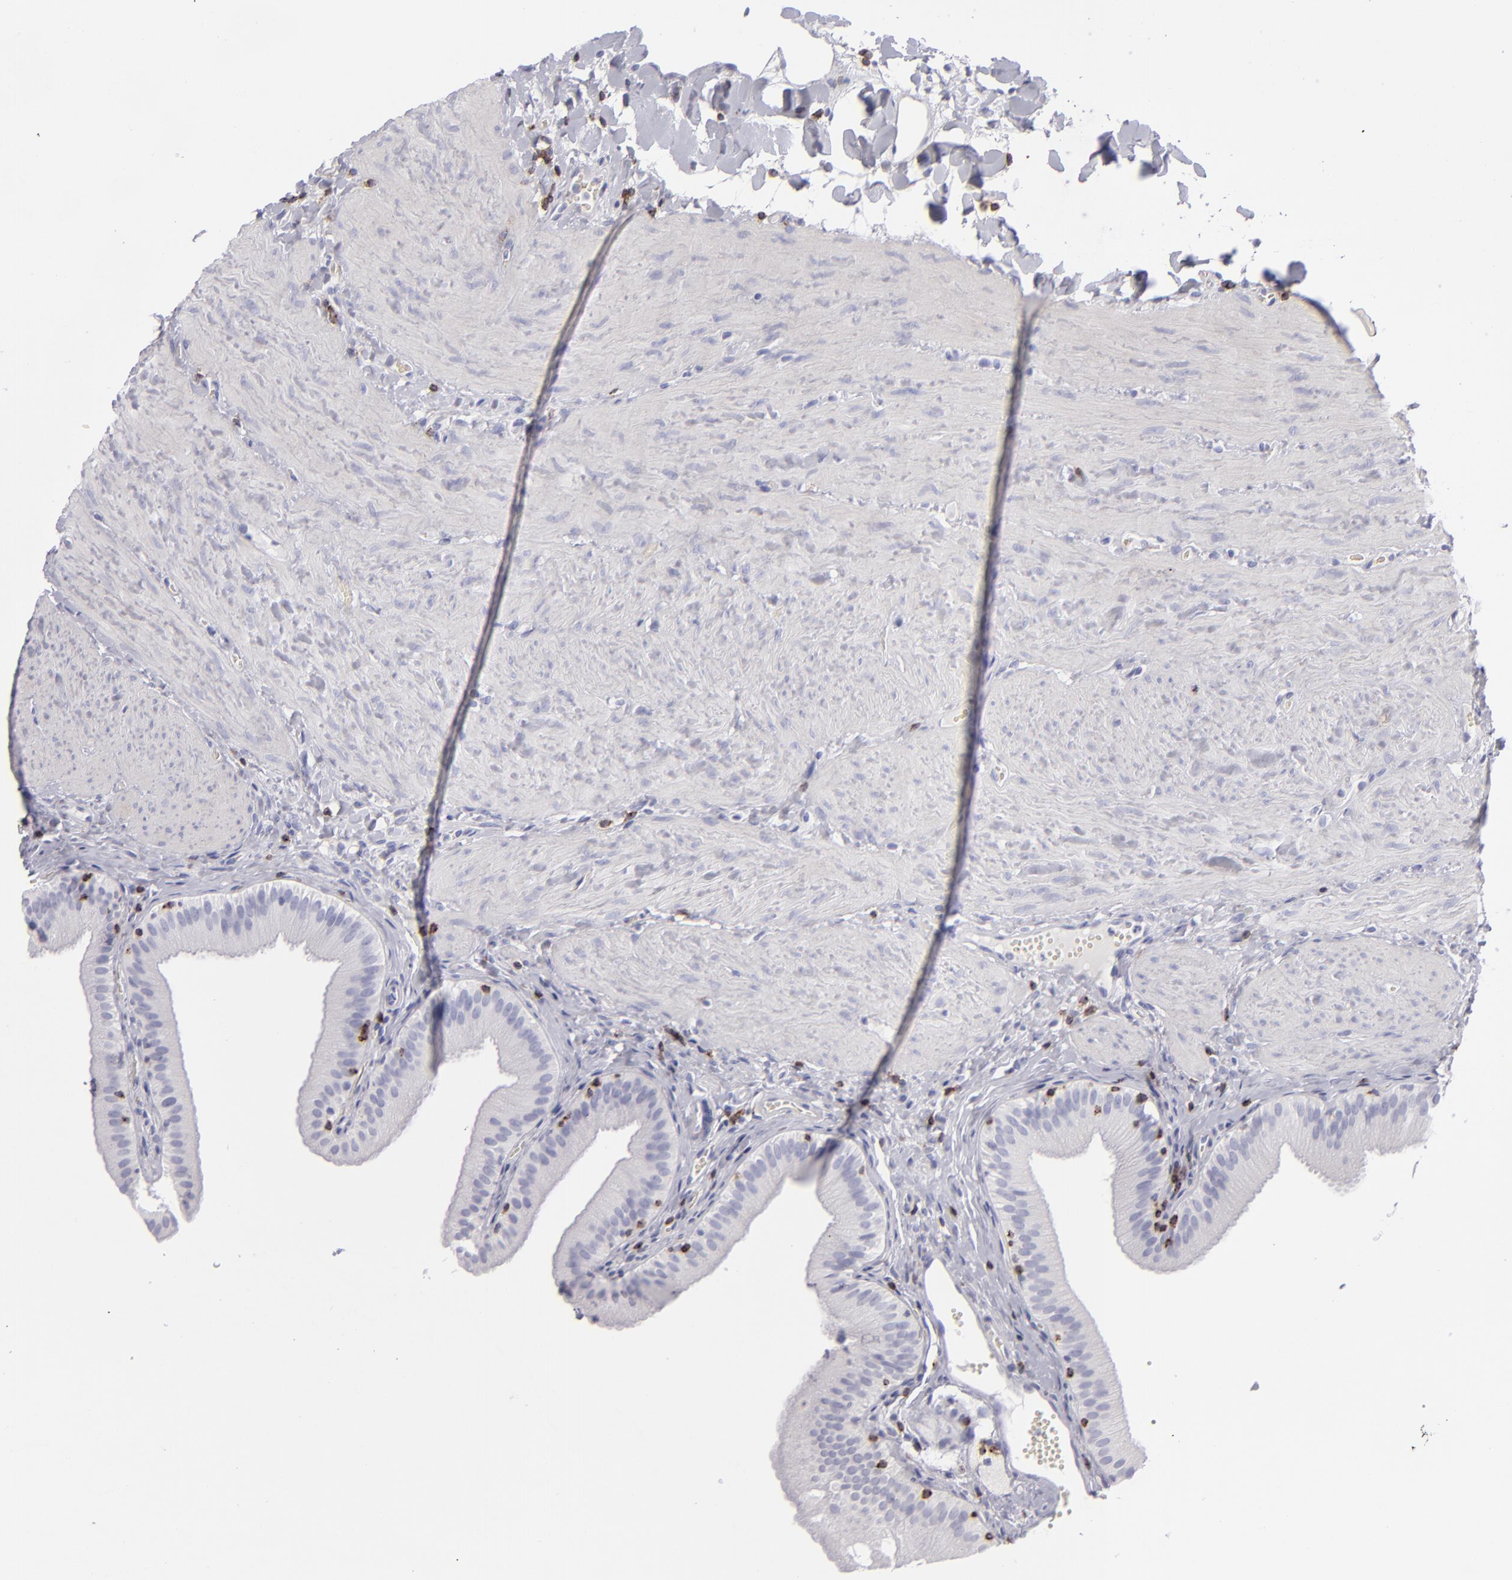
{"staining": {"intensity": "negative", "quantity": "none", "location": "none"}, "tissue": "gallbladder", "cell_type": "Glandular cells", "image_type": "normal", "snomed": [{"axis": "morphology", "description": "Normal tissue, NOS"}, {"axis": "topography", "description": "Gallbladder"}], "caption": "Normal gallbladder was stained to show a protein in brown. There is no significant expression in glandular cells. The staining is performed using DAB brown chromogen with nuclei counter-stained in using hematoxylin.", "gene": "CD2", "patient": {"sex": "female", "age": 24}}